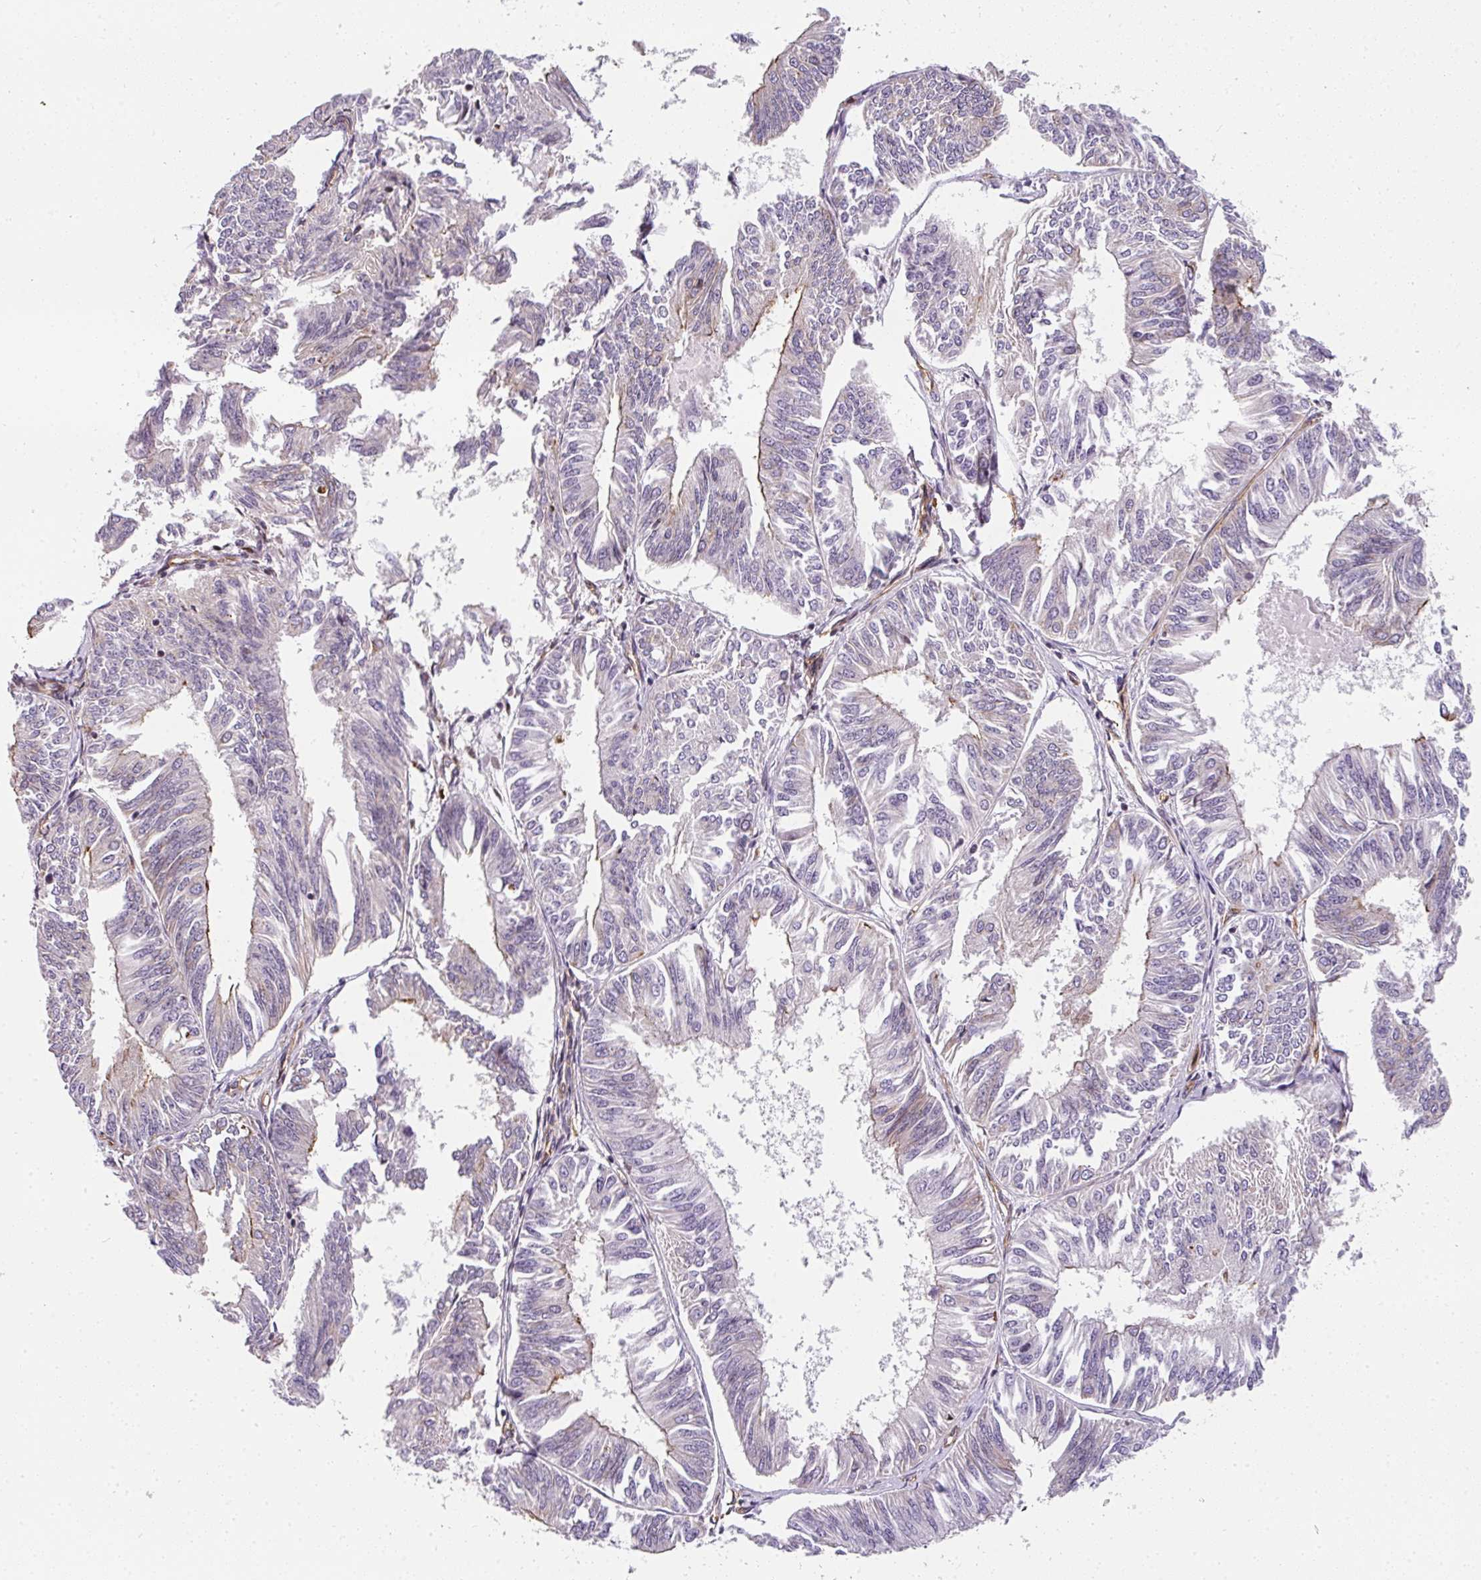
{"staining": {"intensity": "negative", "quantity": "none", "location": "none"}, "tissue": "endometrial cancer", "cell_type": "Tumor cells", "image_type": "cancer", "snomed": [{"axis": "morphology", "description": "Adenocarcinoma, NOS"}, {"axis": "topography", "description": "Endometrium"}], "caption": "An IHC micrograph of adenocarcinoma (endometrial) is shown. There is no staining in tumor cells of adenocarcinoma (endometrial).", "gene": "OR11H4", "patient": {"sex": "female", "age": 58}}